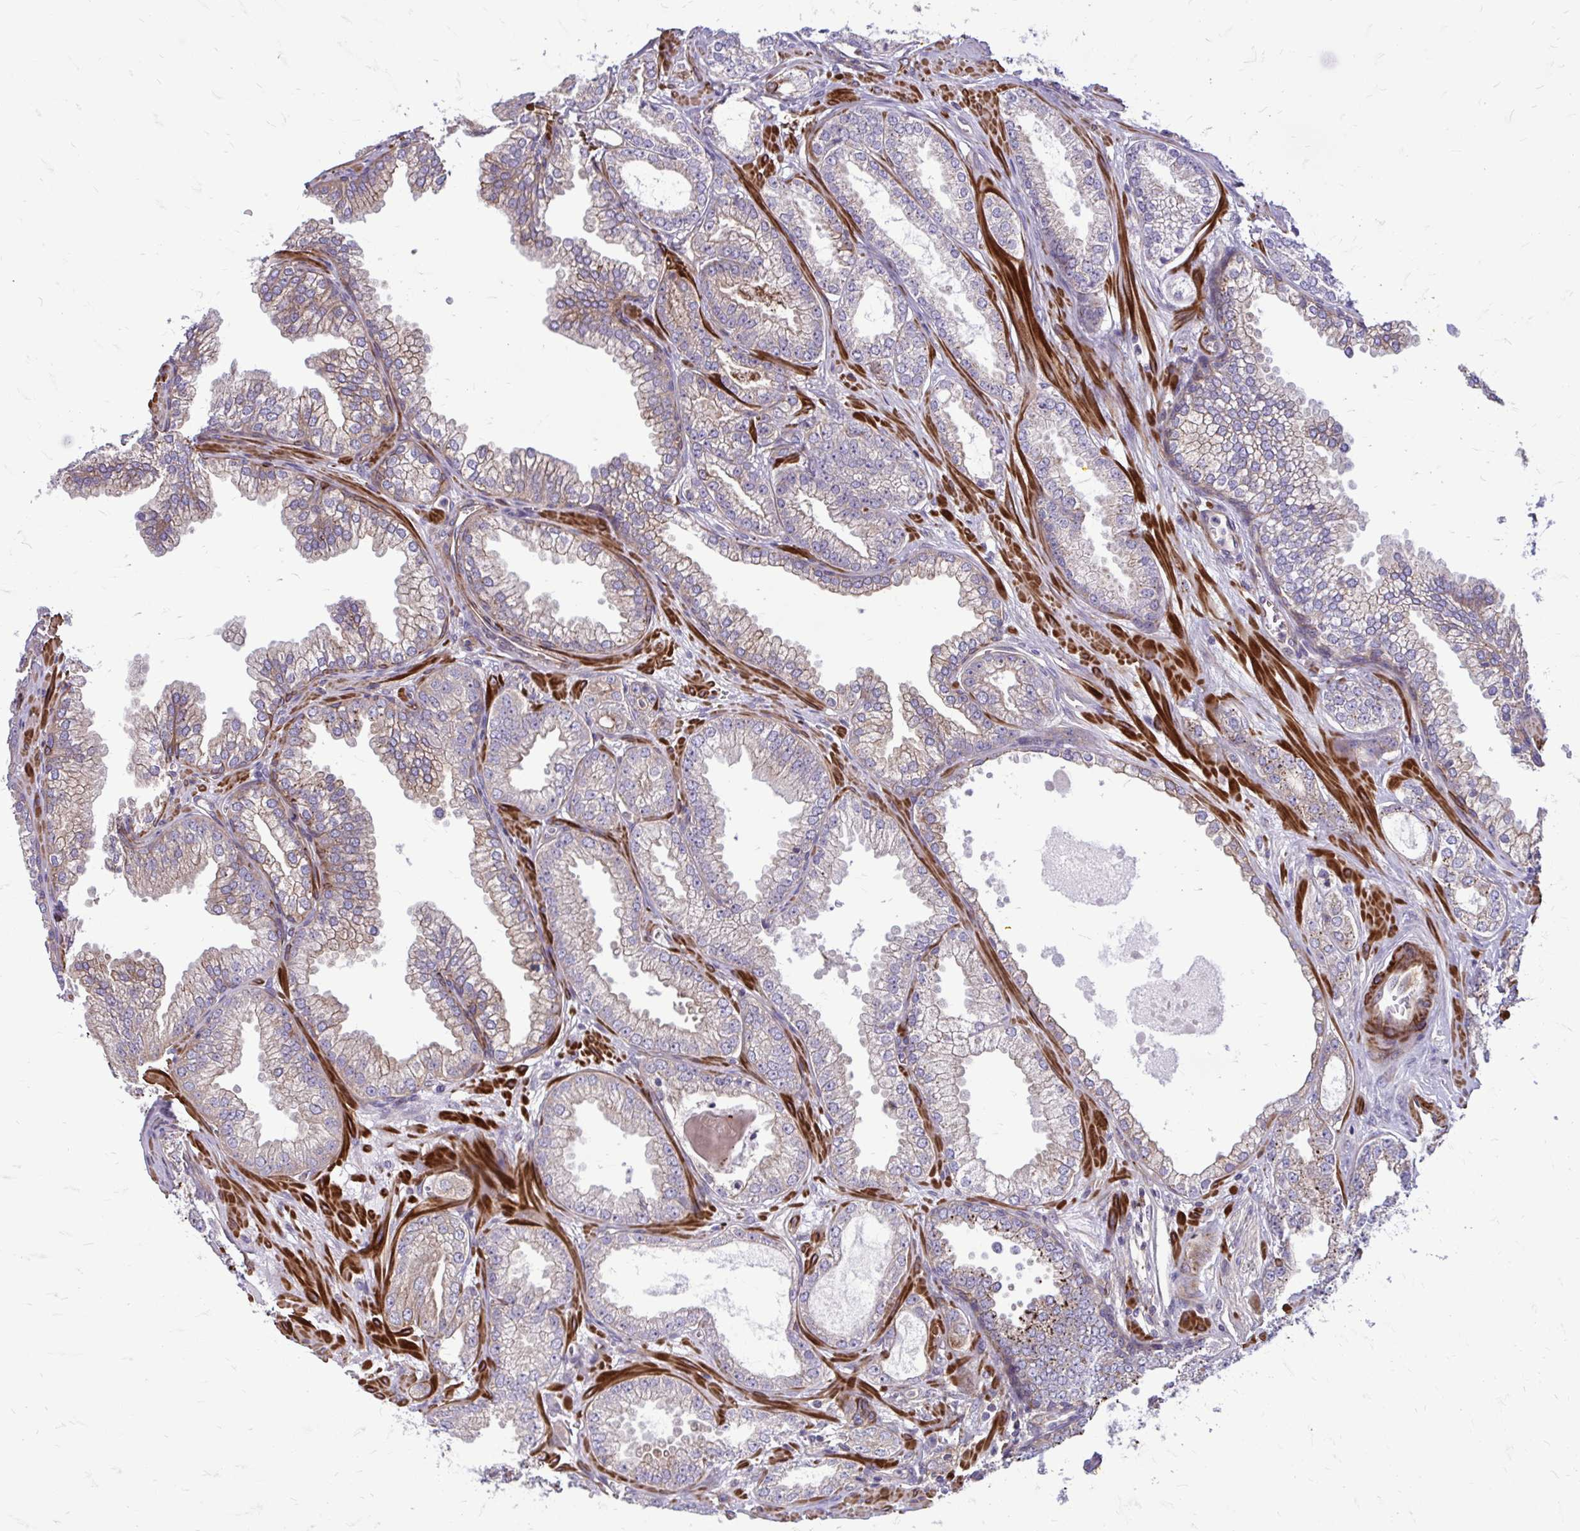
{"staining": {"intensity": "weak", "quantity": "25%-75%", "location": "cytoplasmic/membranous"}, "tissue": "prostate cancer", "cell_type": "Tumor cells", "image_type": "cancer", "snomed": [{"axis": "morphology", "description": "Adenocarcinoma, Medium grade"}, {"axis": "topography", "description": "Prostate"}], "caption": "Prostate cancer stained for a protein demonstrates weak cytoplasmic/membranous positivity in tumor cells. (brown staining indicates protein expression, while blue staining denotes nuclei).", "gene": "FAP", "patient": {"sex": "male", "age": 57}}